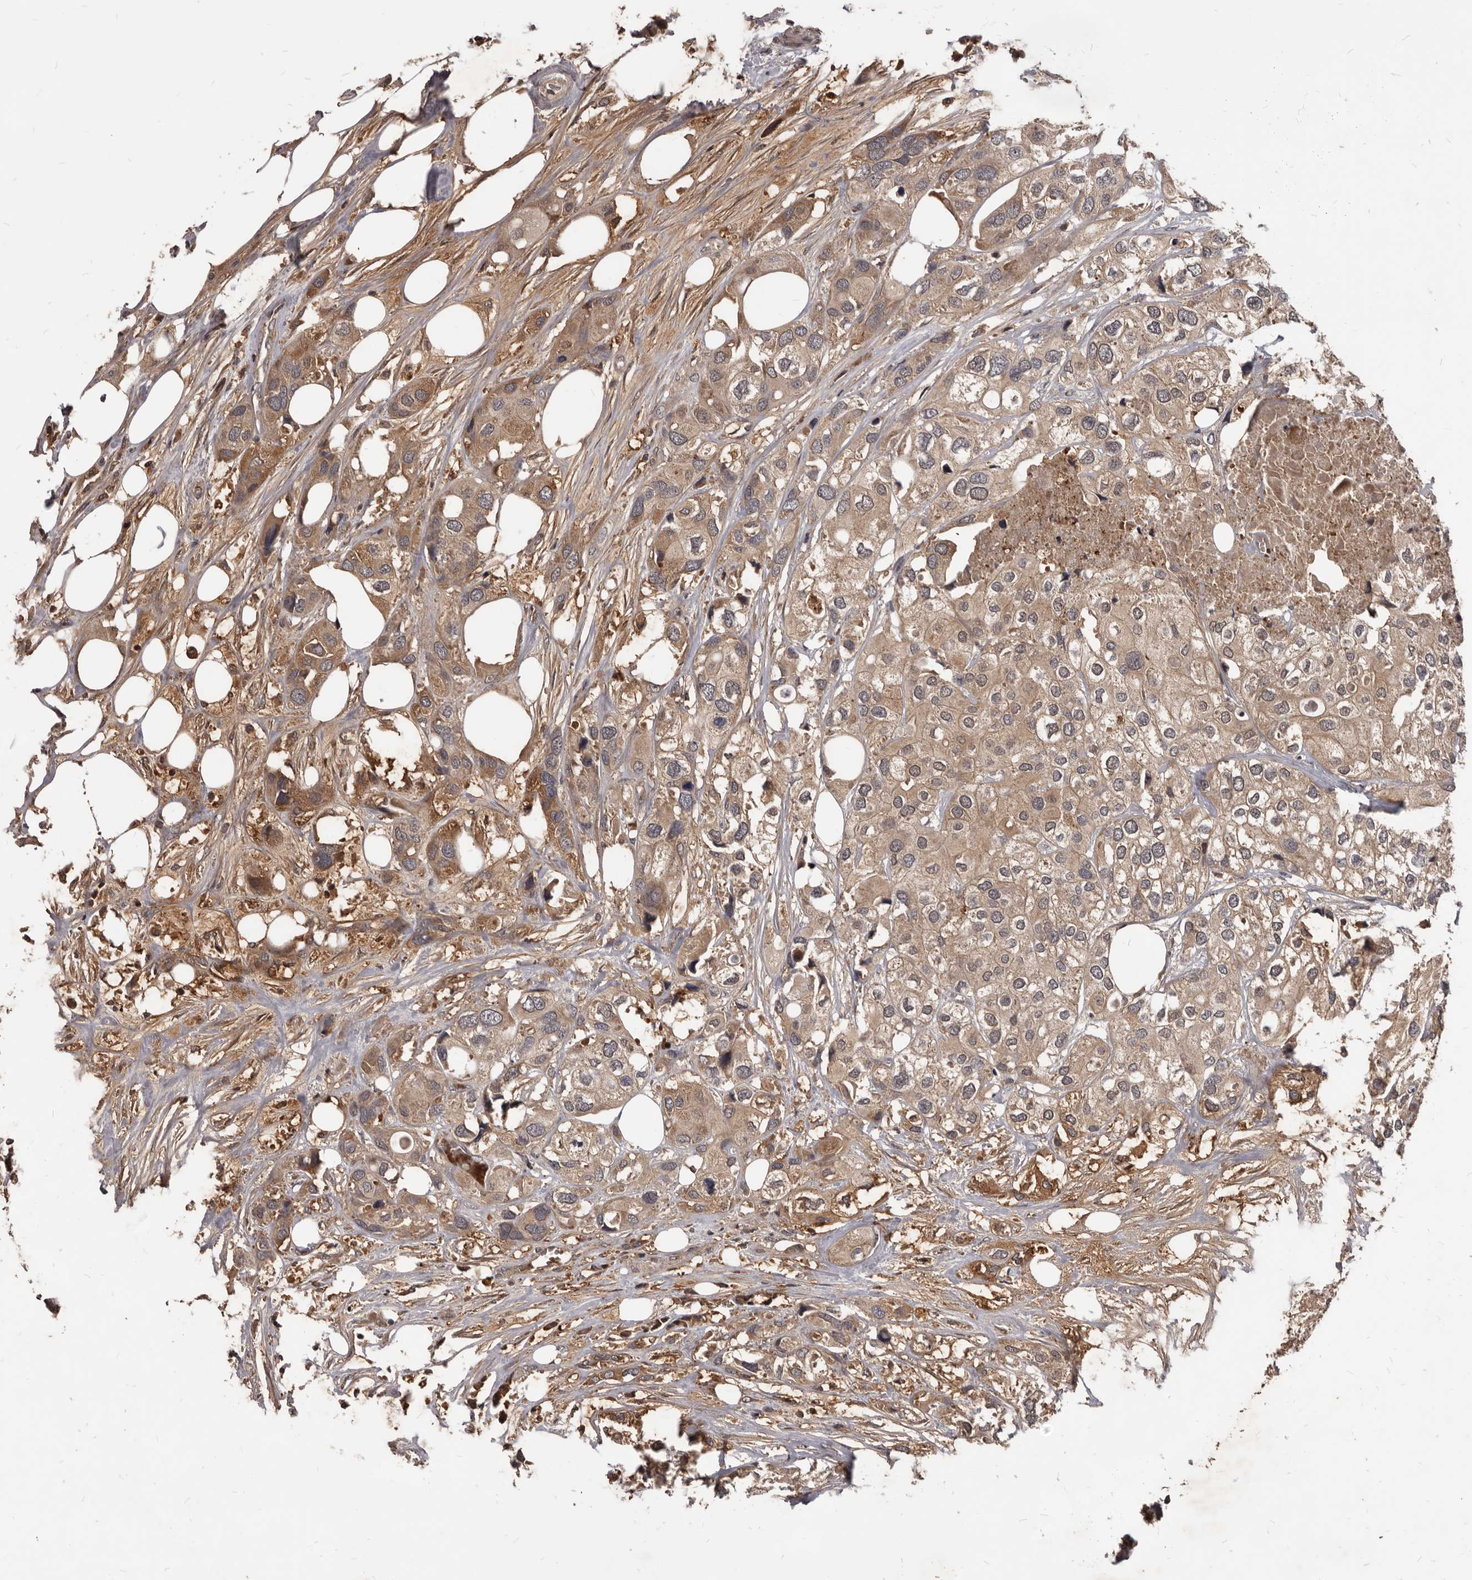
{"staining": {"intensity": "moderate", "quantity": "25%-75%", "location": "cytoplasmic/membranous"}, "tissue": "urothelial cancer", "cell_type": "Tumor cells", "image_type": "cancer", "snomed": [{"axis": "morphology", "description": "Urothelial carcinoma, High grade"}, {"axis": "topography", "description": "Urinary bladder"}], "caption": "Protein analysis of urothelial cancer tissue reveals moderate cytoplasmic/membranous expression in approximately 25%-75% of tumor cells. (brown staining indicates protein expression, while blue staining denotes nuclei).", "gene": "GABPB2", "patient": {"sex": "male", "age": 64}}